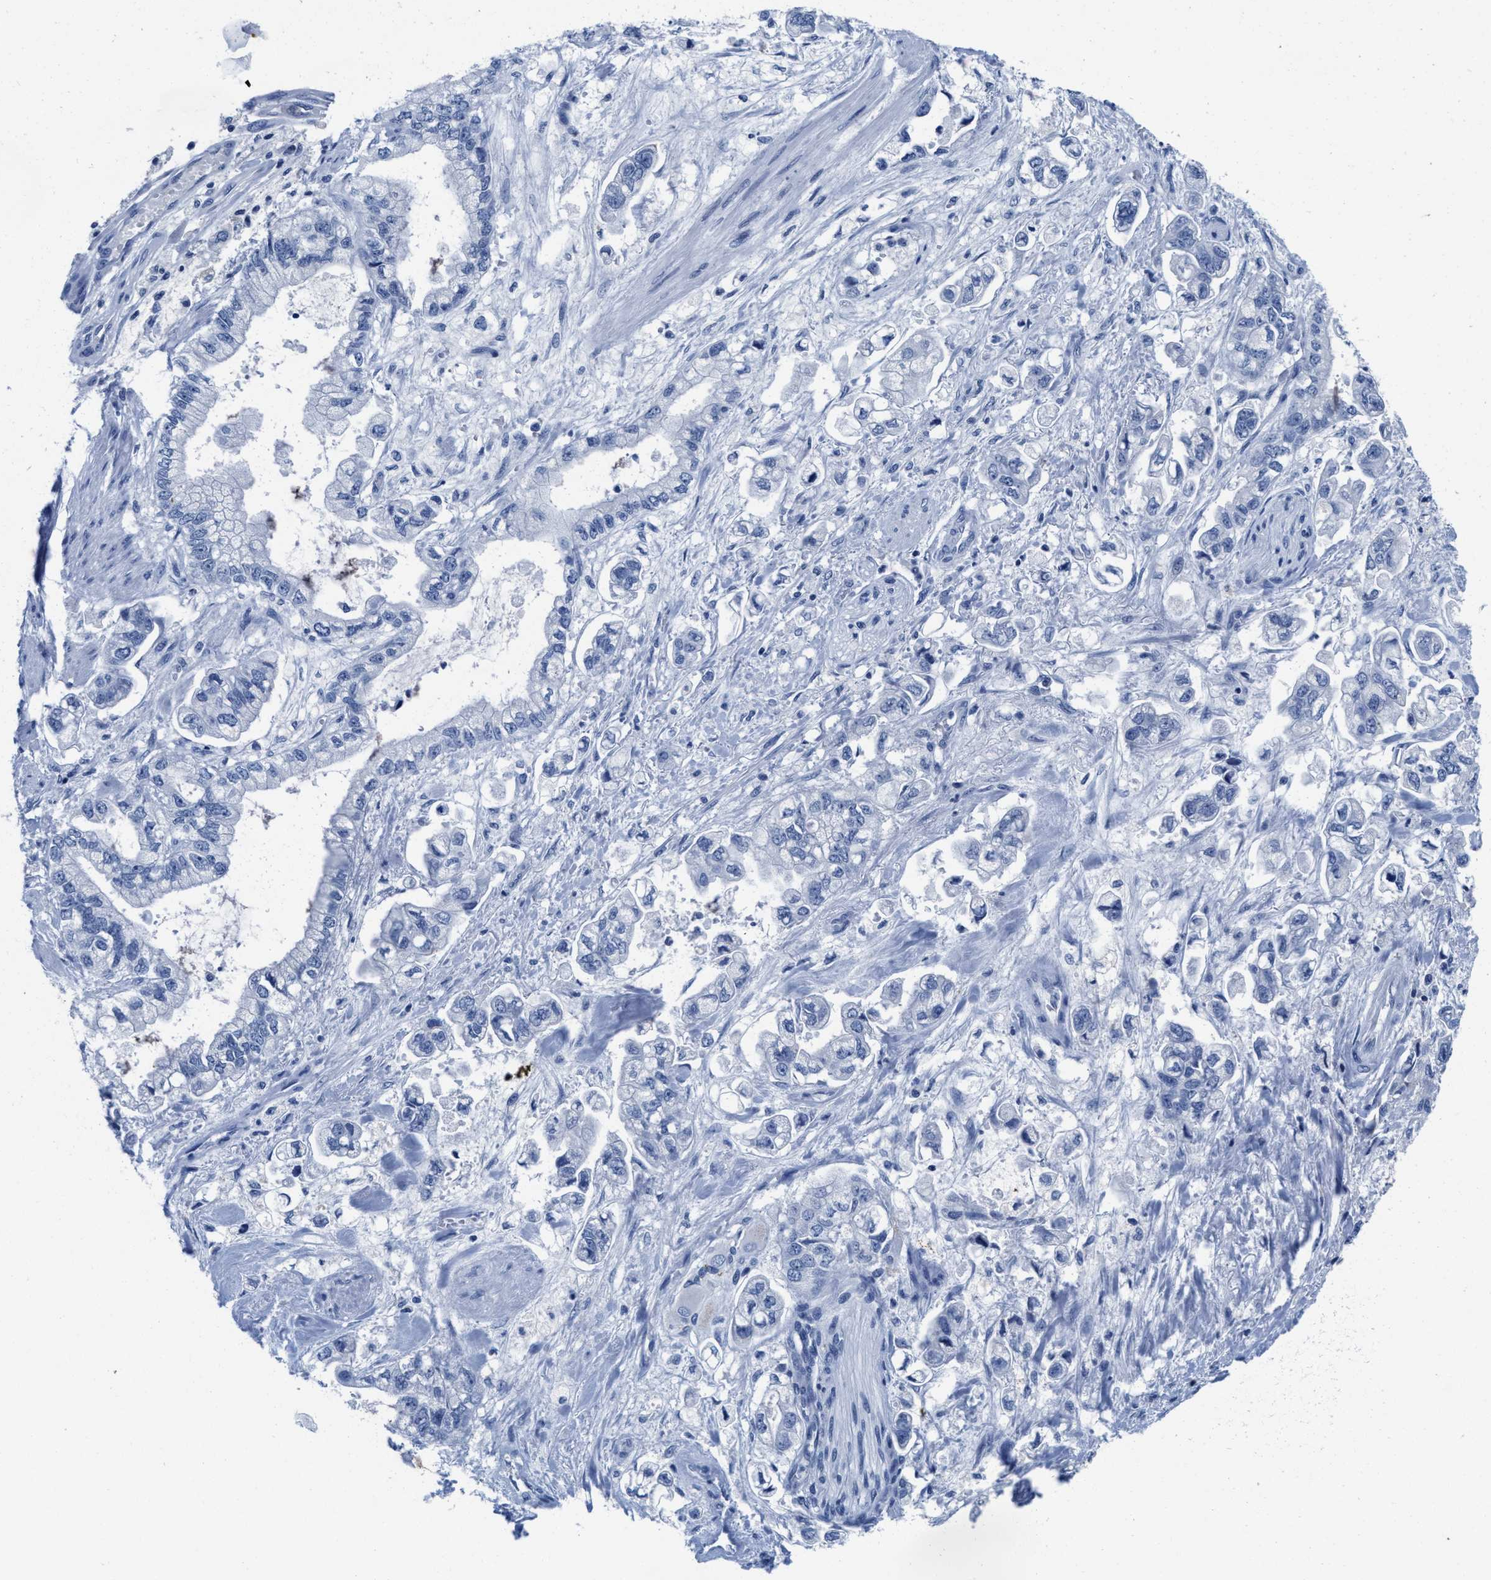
{"staining": {"intensity": "negative", "quantity": "none", "location": "none"}, "tissue": "stomach cancer", "cell_type": "Tumor cells", "image_type": "cancer", "snomed": [{"axis": "morphology", "description": "Normal tissue, NOS"}, {"axis": "morphology", "description": "Adenocarcinoma, NOS"}, {"axis": "topography", "description": "Stomach"}], "caption": "High magnification brightfield microscopy of adenocarcinoma (stomach) stained with DAB (brown) and counterstained with hematoxylin (blue): tumor cells show no significant staining.", "gene": "TTC3", "patient": {"sex": "male", "age": 62}}